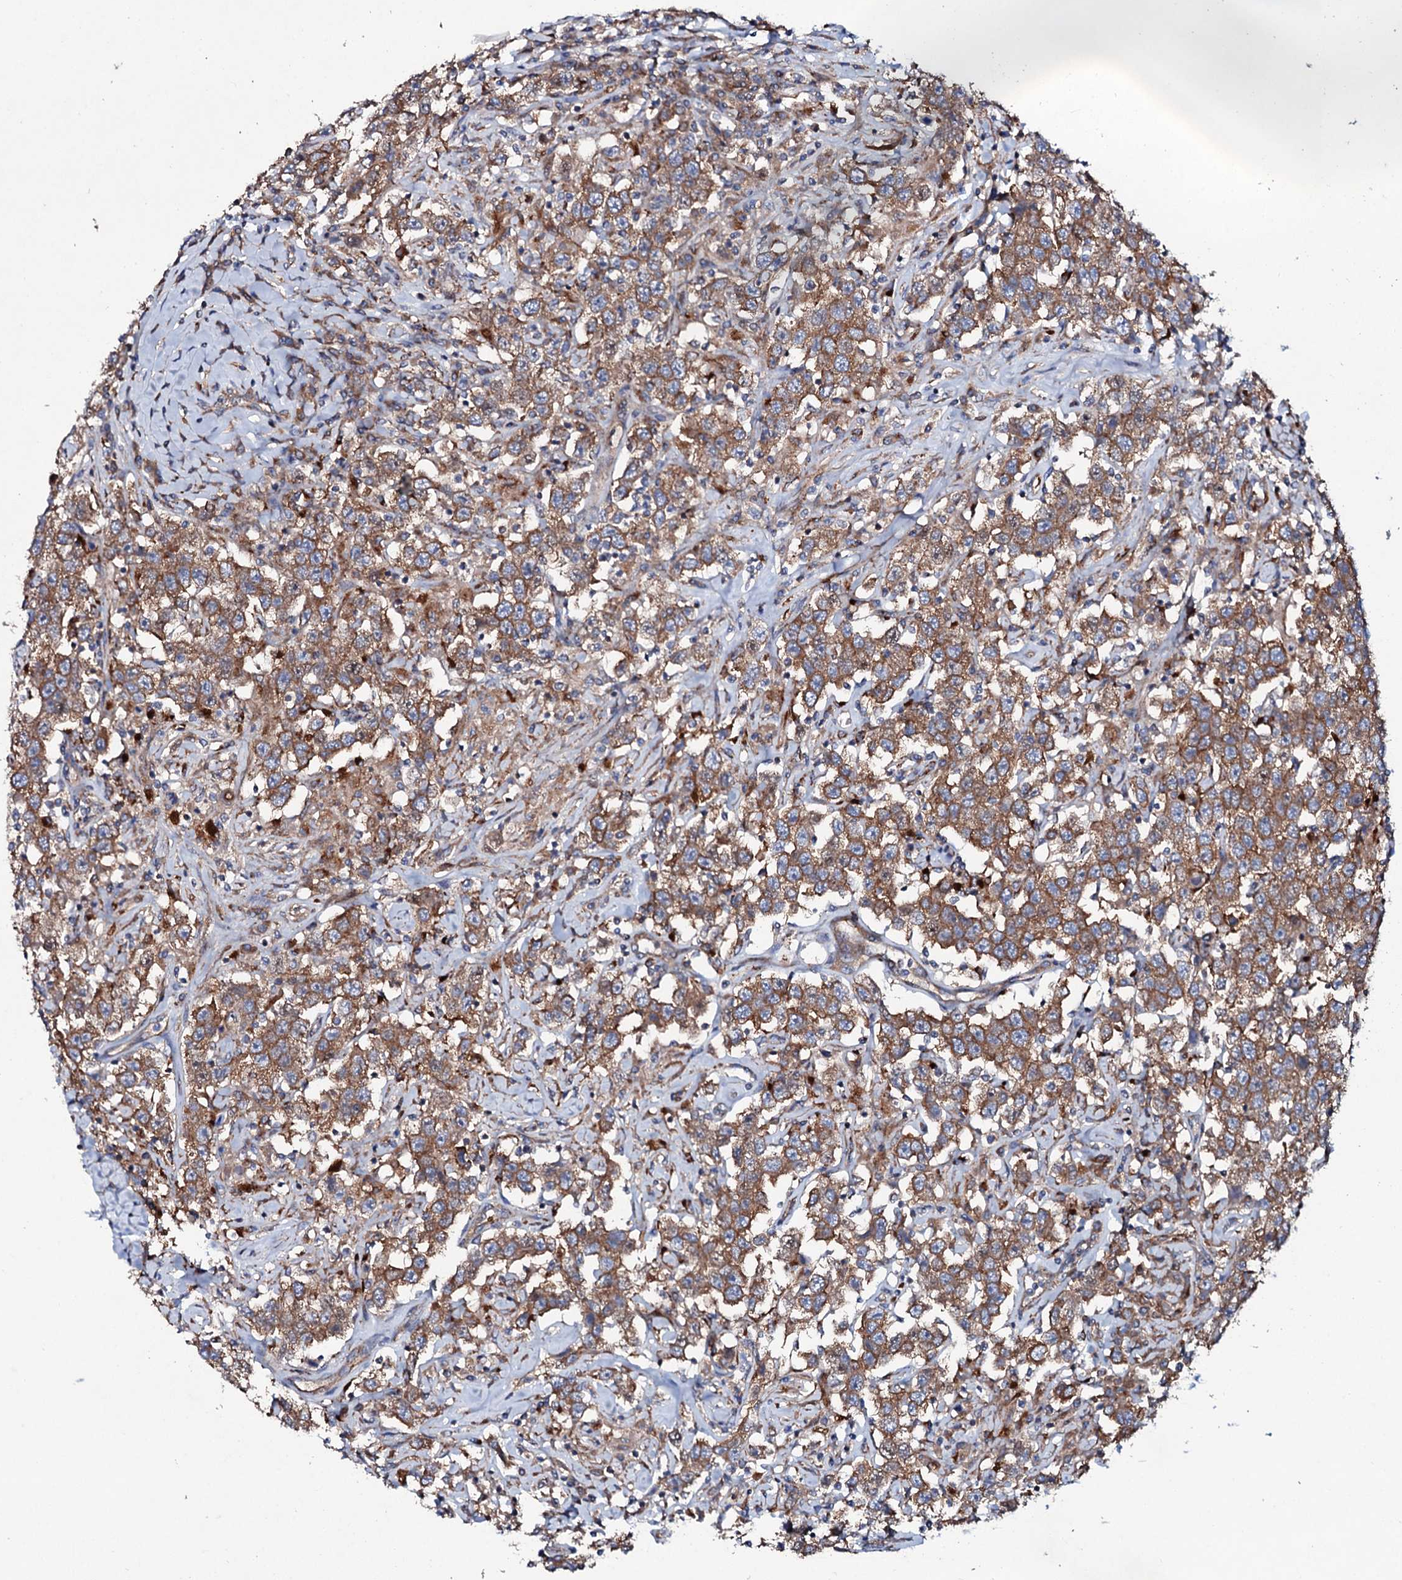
{"staining": {"intensity": "moderate", "quantity": ">75%", "location": "cytoplasmic/membranous"}, "tissue": "testis cancer", "cell_type": "Tumor cells", "image_type": "cancer", "snomed": [{"axis": "morphology", "description": "Seminoma, NOS"}, {"axis": "topography", "description": "Testis"}], "caption": "The photomicrograph shows immunohistochemical staining of testis cancer. There is moderate cytoplasmic/membranous positivity is appreciated in about >75% of tumor cells.", "gene": "P2RX4", "patient": {"sex": "male", "age": 41}}